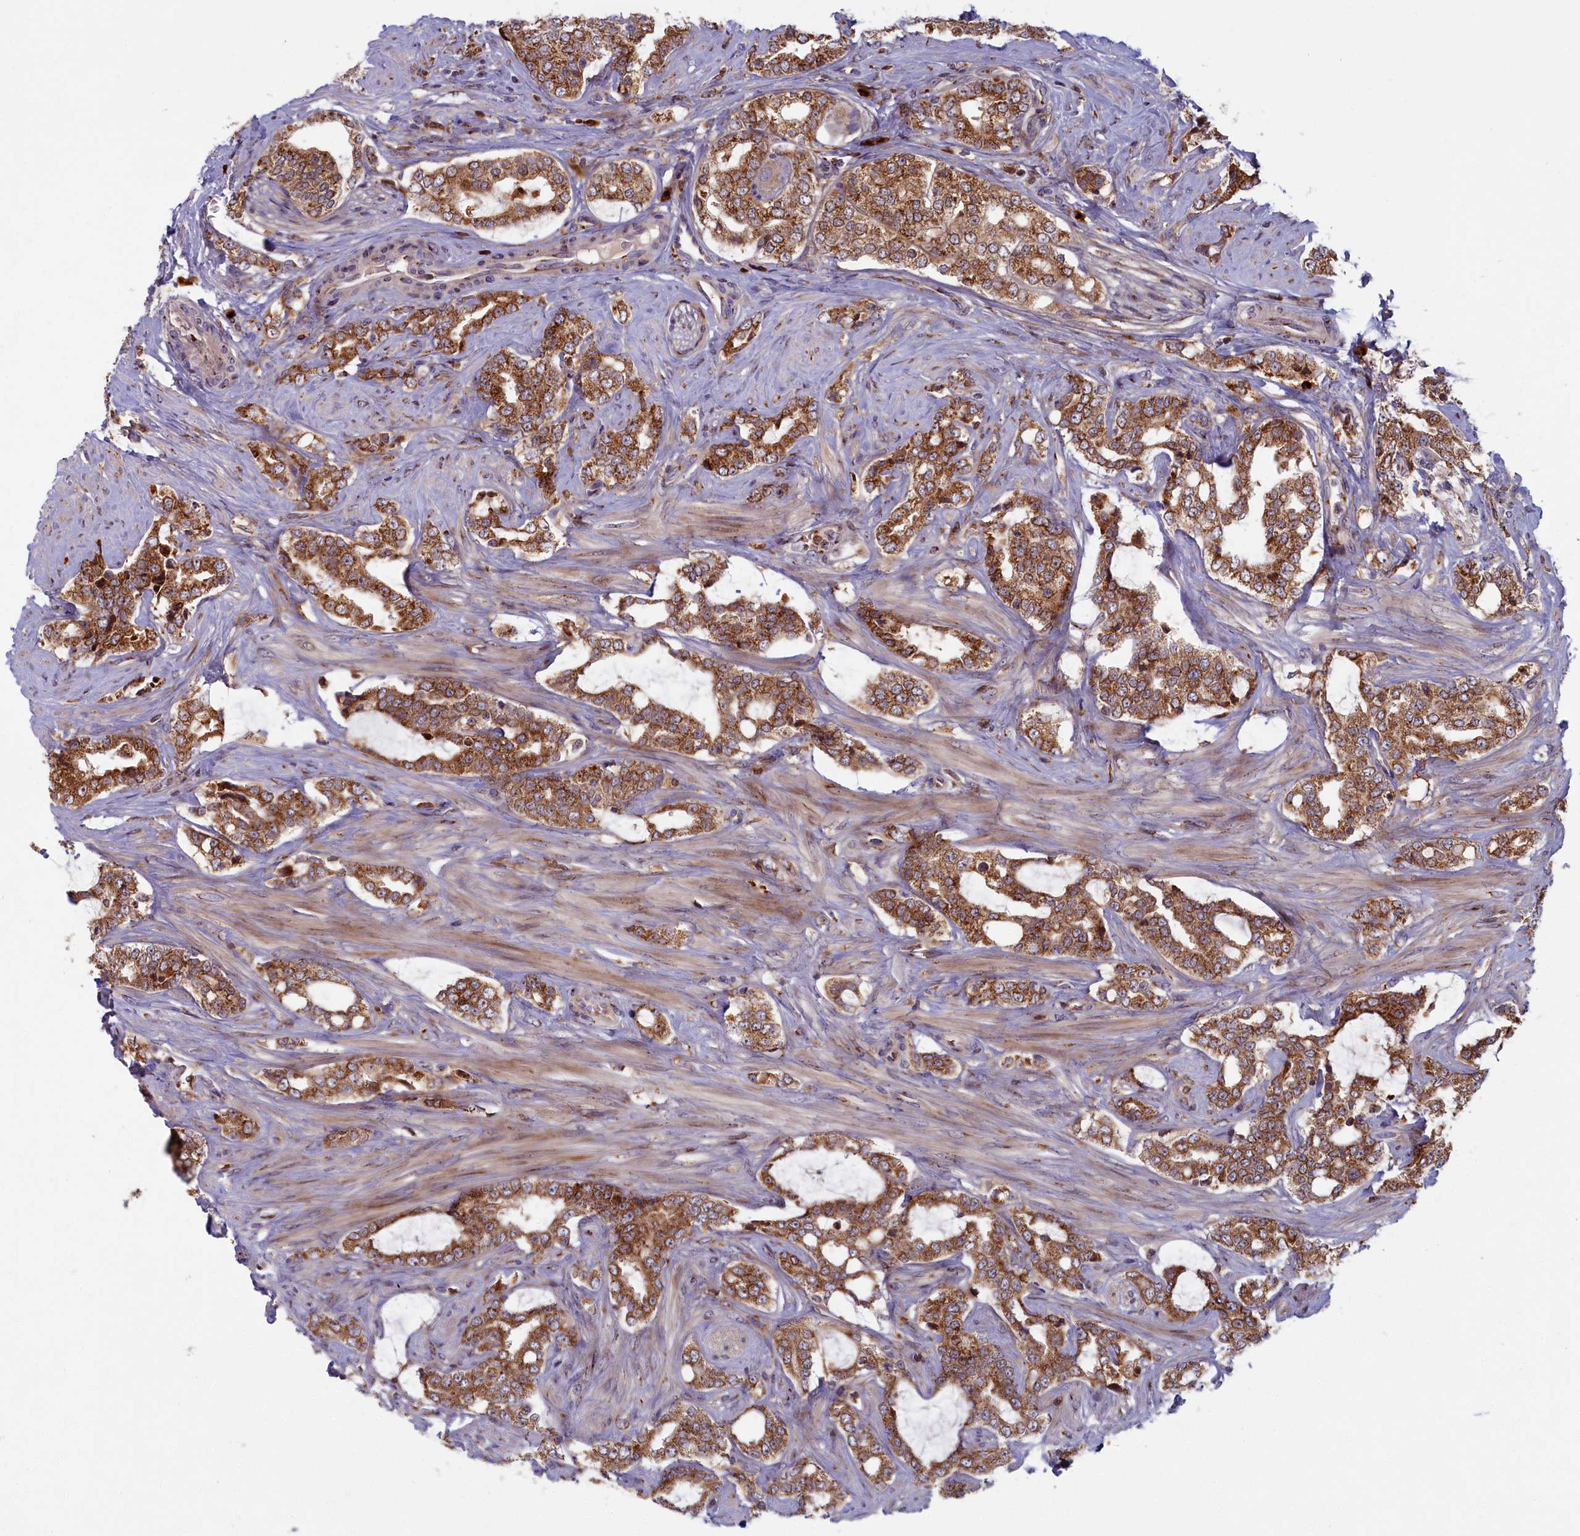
{"staining": {"intensity": "strong", "quantity": ">75%", "location": "cytoplasmic/membranous"}, "tissue": "prostate cancer", "cell_type": "Tumor cells", "image_type": "cancer", "snomed": [{"axis": "morphology", "description": "Adenocarcinoma, High grade"}, {"axis": "topography", "description": "Prostate"}], "caption": "Tumor cells display high levels of strong cytoplasmic/membranous staining in about >75% of cells in prostate high-grade adenocarcinoma.", "gene": "BLVRB", "patient": {"sex": "male", "age": 64}}